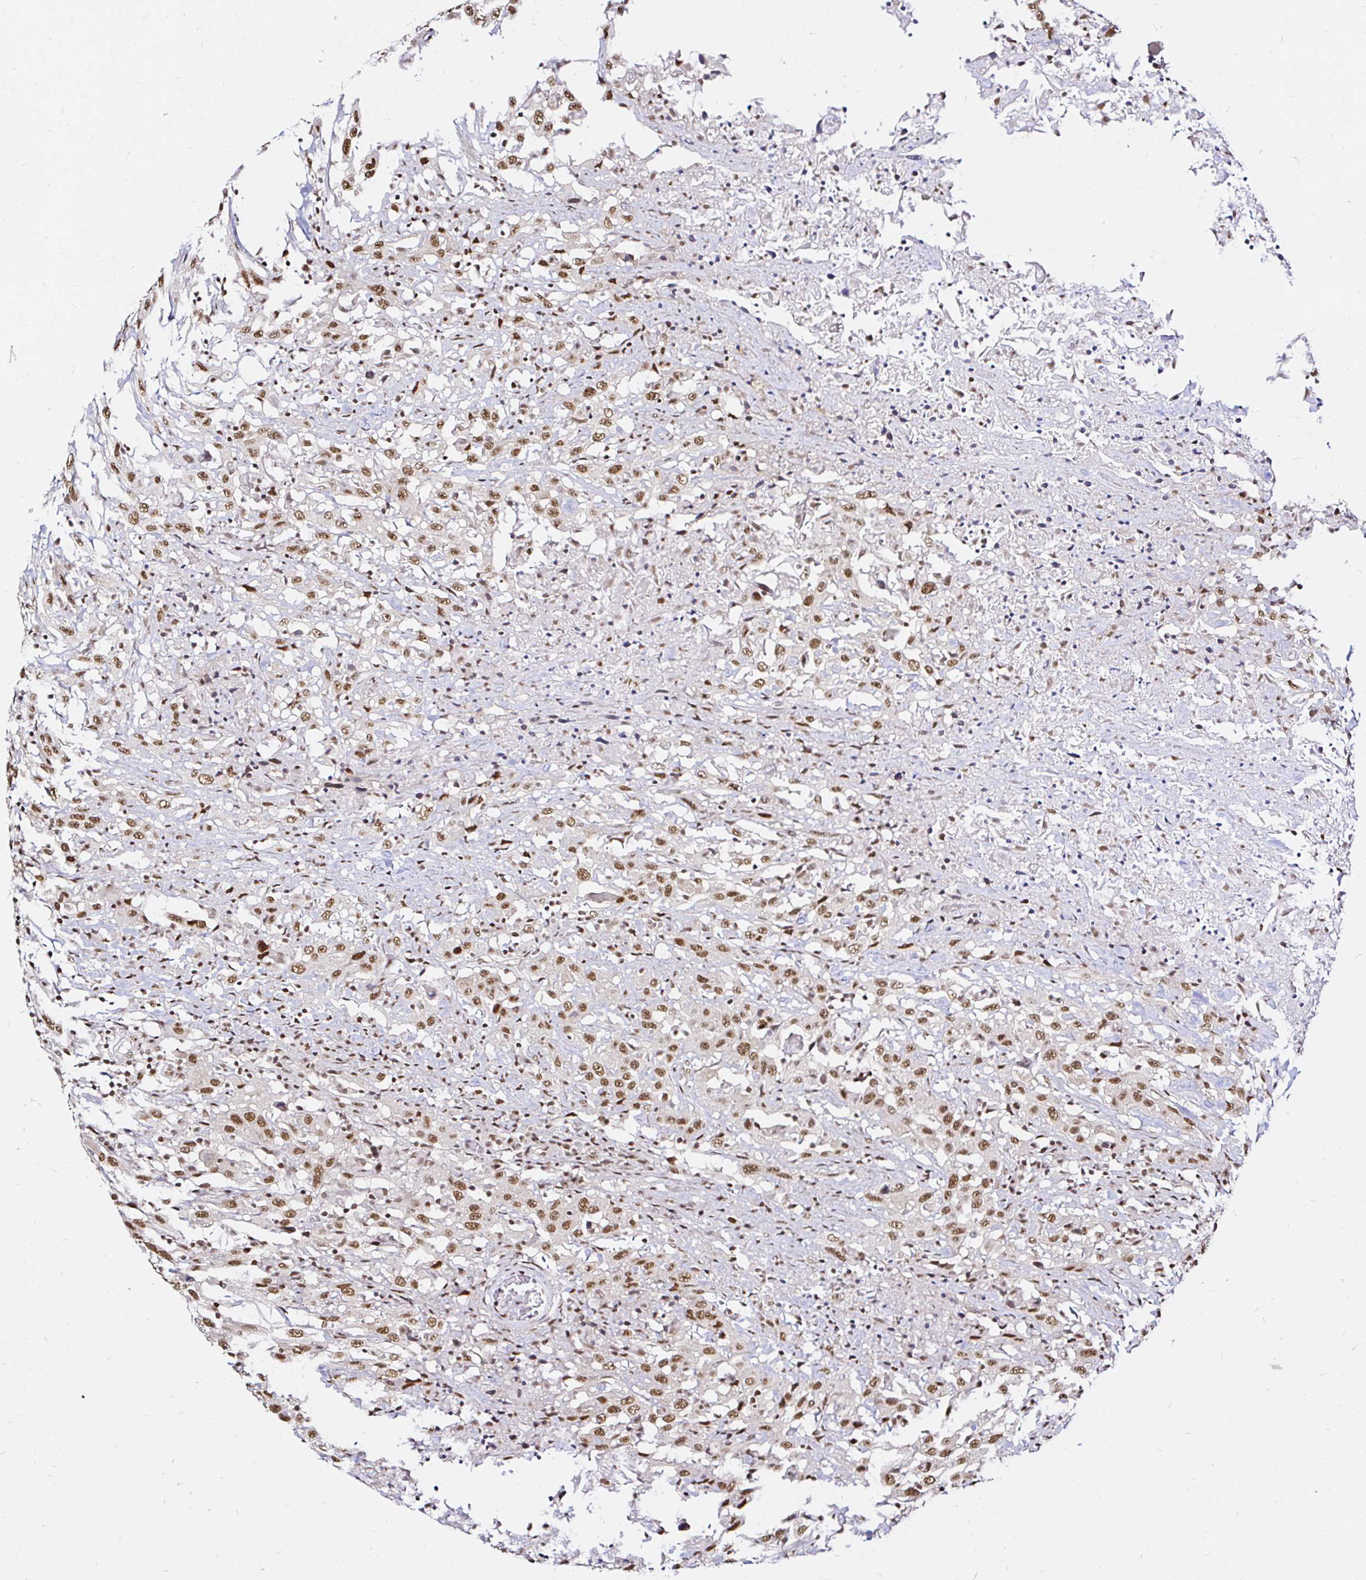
{"staining": {"intensity": "moderate", "quantity": ">75%", "location": "nuclear"}, "tissue": "urothelial cancer", "cell_type": "Tumor cells", "image_type": "cancer", "snomed": [{"axis": "morphology", "description": "Urothelial carcinoma, High grade"}, {"axis": "topography", "description": "Urinary bladder"}], "caption": "Immunohistochemical staining of human urothelial cancer exhibits medium levels of moderate nuclear positivity in about >75% of tumor cells. The protein is shown in brown color, while the nuclei are stained blue.", "gene": "SNRPC", "patient": {"sex": "male", "age": 61}}